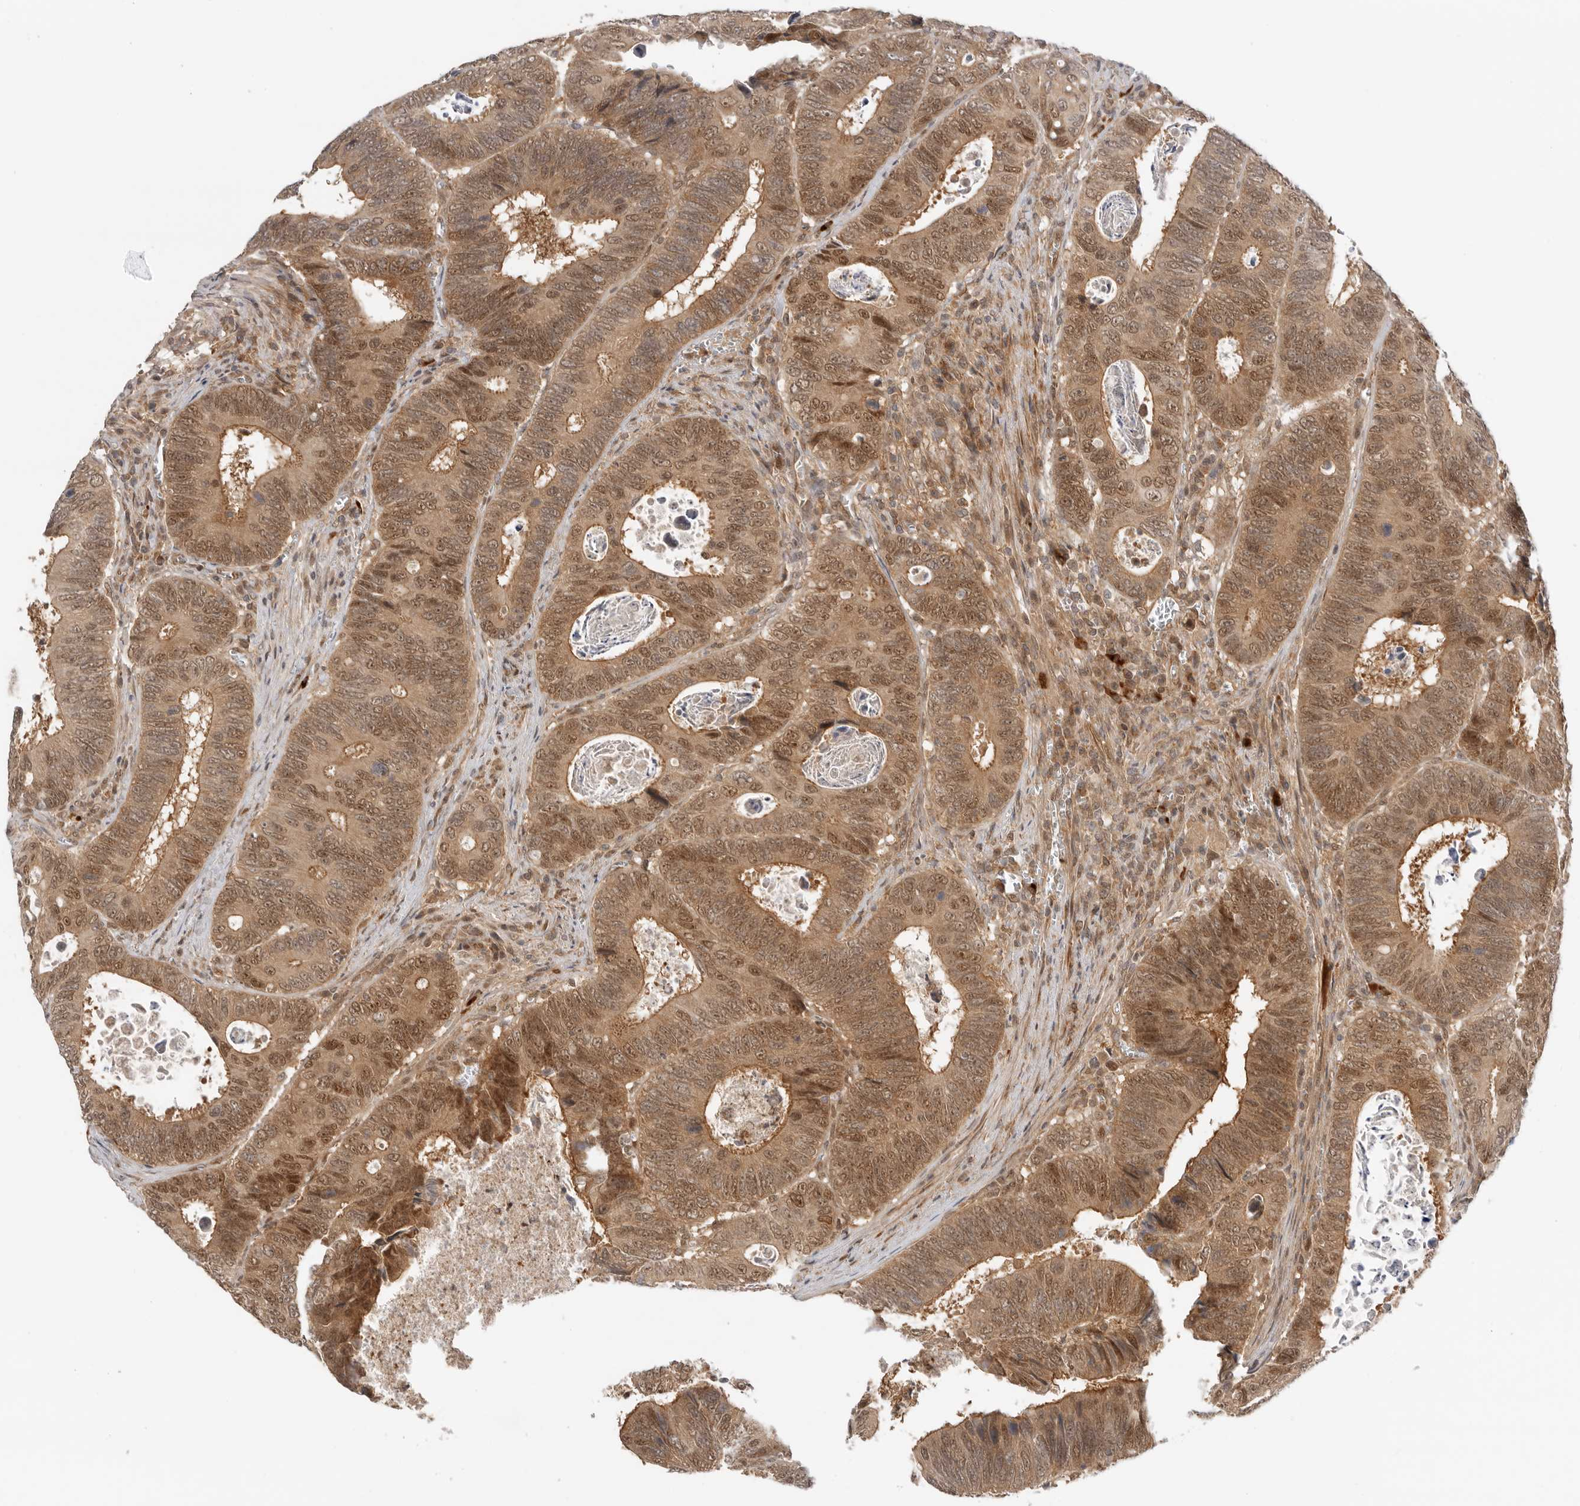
{"staining": {"intensity": "moderate", "quantity": ">75%", "location": "cytoplasmic/membranous,nuclear"}, "tissue": "colorectal cancer", "cell_type": "Tumor cells", "image_type": "cancer", "snomed": [{"axis": "morphology", "description": "Adenocarcinoma, NOS"}, {"axis": "topography", "description": "Colon"}], "caption": "DAB (3,3'-diaminobenzidine) immunohistochemical staining of human colorectal adenocarcinoma exhibits moderate cytoplasmic/membranous and nuclear protein expression in about >75% of tumor cells. The staining was performed using DAB, with brown indicating positive protein expression. Nuclei are stained blue with hematoxylin.", "gene": "DCAF8", "patient": {"sex": "male", "age": 72}}